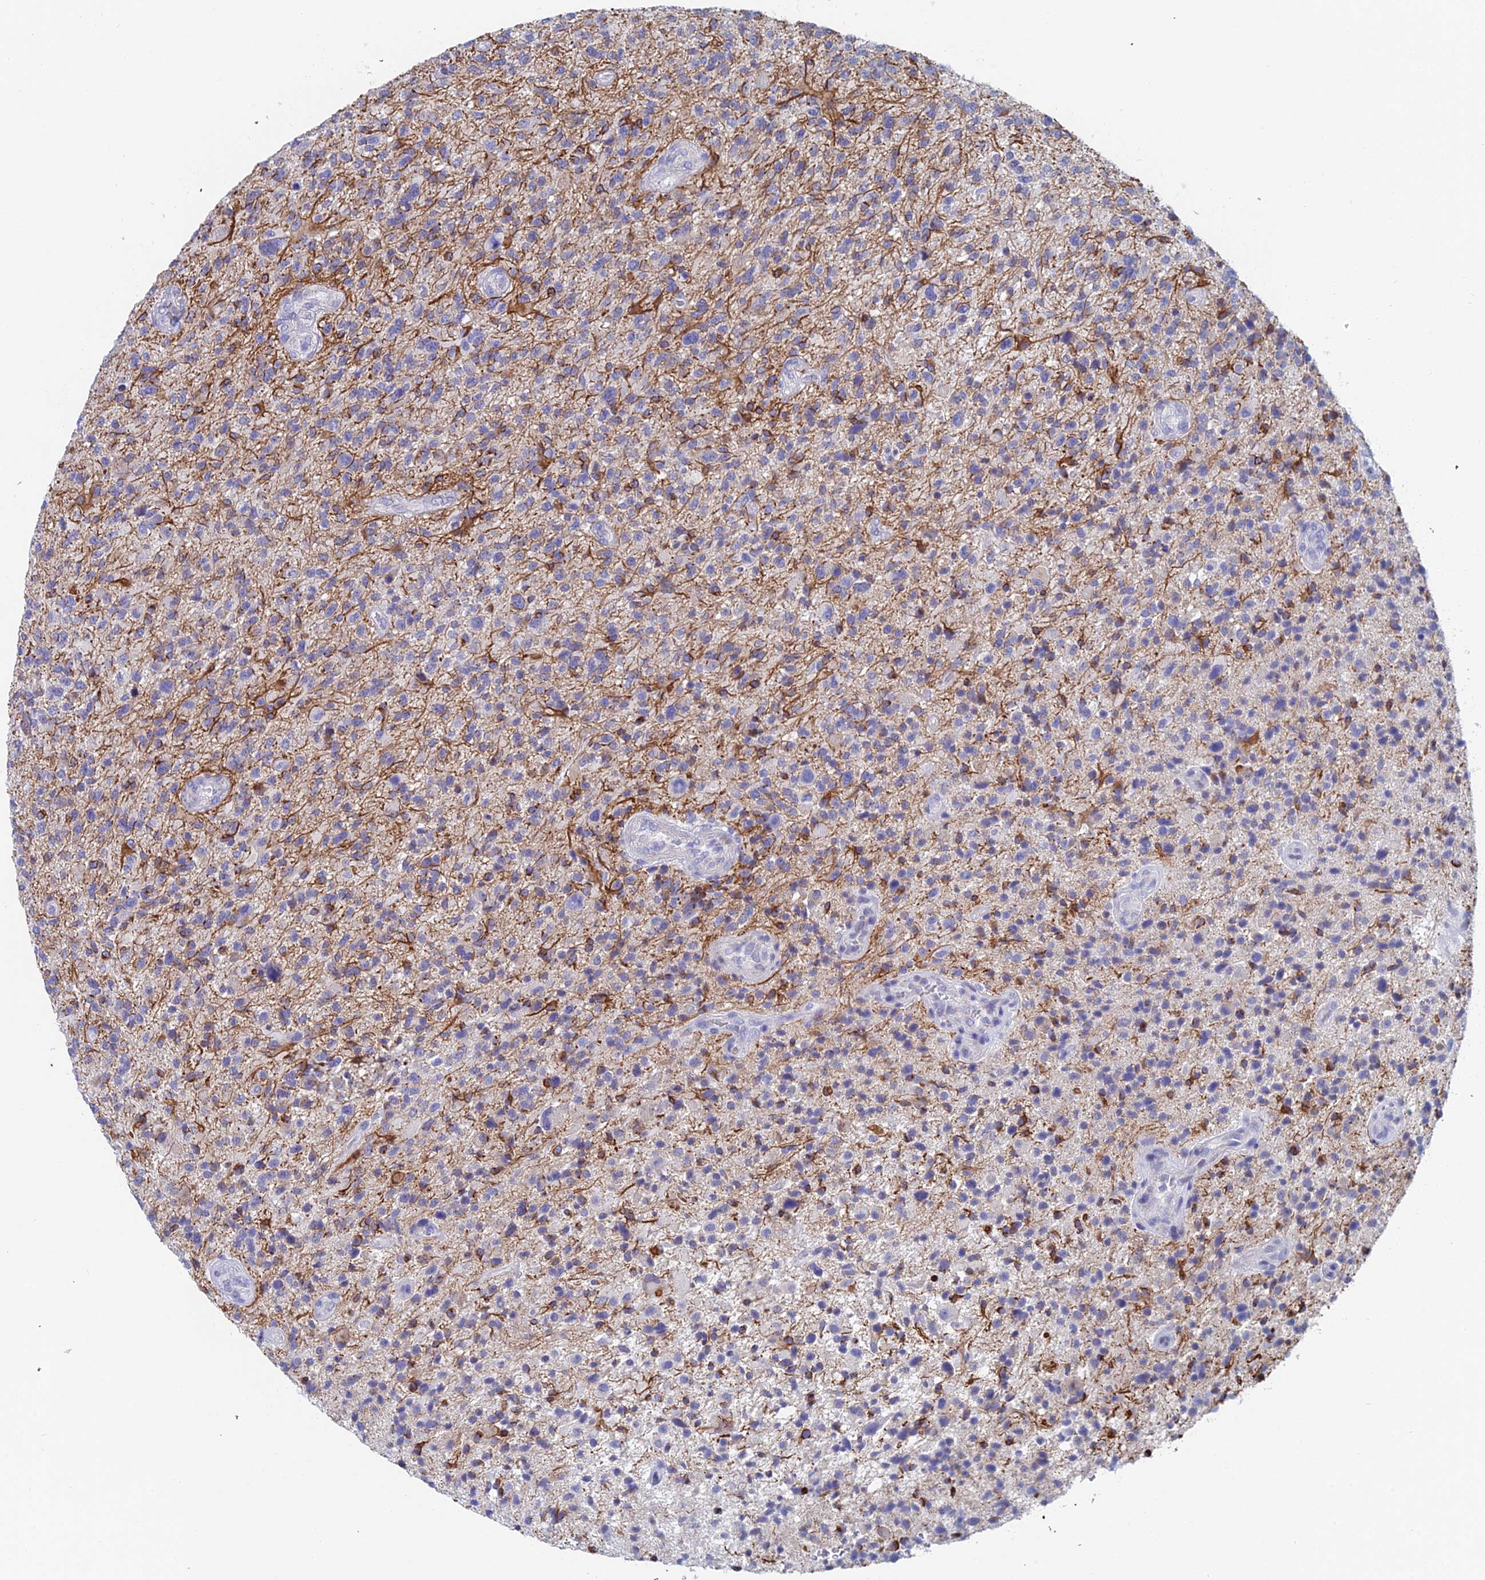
{"staining": {"intensity": "negative", "quantity": "none", "location": "none"}, "tissue": "glioma", "cell_type": "Tumor cells", "image_type": "cancer", "snomed": [{"axis": "morphology", "description": "Glioma, malignant, High grade"}, {"axis": "topography", "description": "Brain"}], "caption": "Malignant glioma (high-grade) was stained to show a protein in brown. There is no significant staining in tumor cells.", "gene": "ACSM1", "patient": {"sex": "male", "age": 47}}